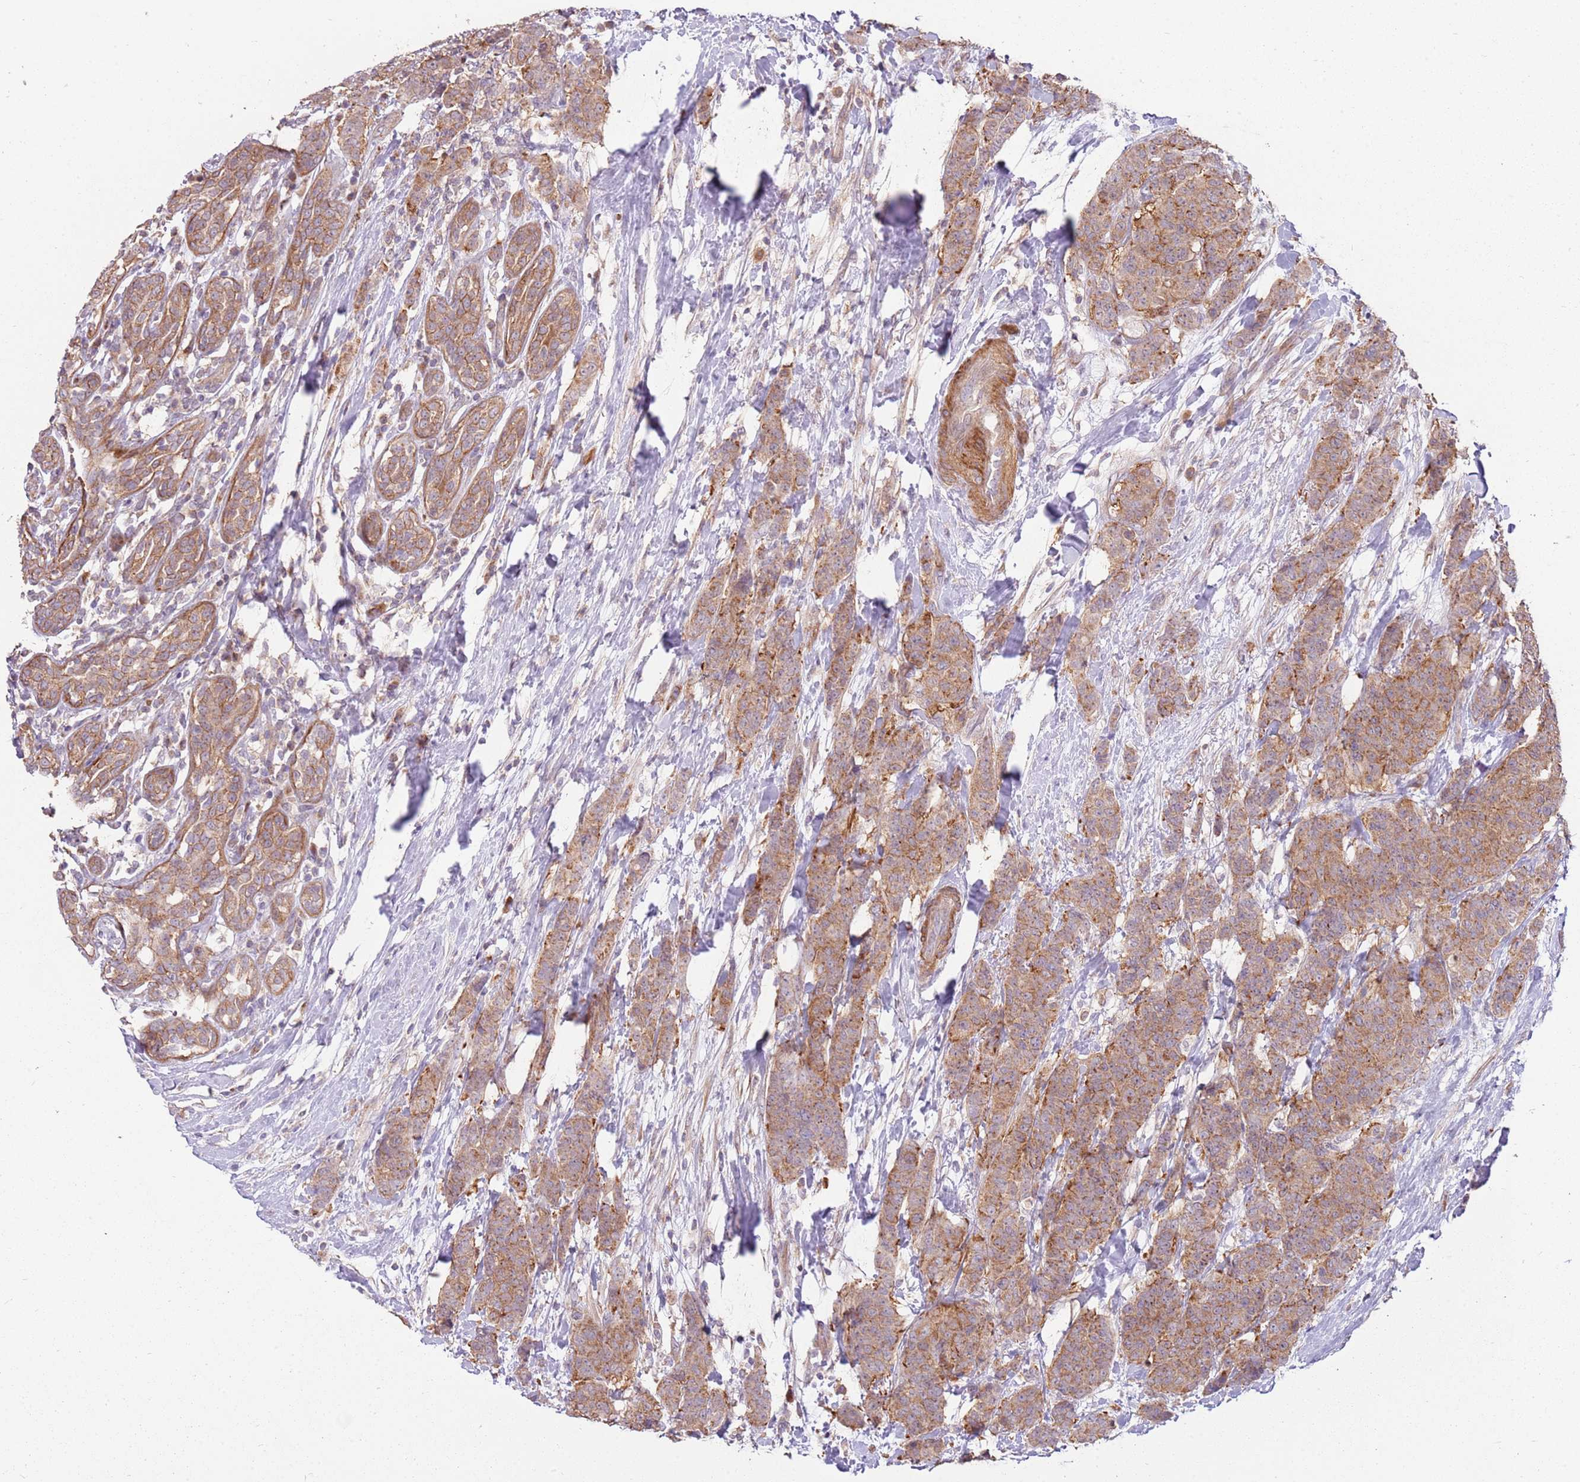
{"staining": {"intensity": "moderate", "quantity": ">75%", "location": "cytoplasmic/membranous"}, "tissue": "breast cancer", "cell_type": "Tumor cells", "image_type": "cancer", "snomed": [{"axis": "morphology", "description": "Duct carcinoma"}, {"axis": "topography", "description": "Breast"}], "caption": "High-power microscopy captured an IHC image of invasive ductal carcinoma (breast), revealing moderate cytoplasmic/membranous positivity in approximately >75% of tumor cells. The protein is shown in brown color, while the nuclei are stained blue.", "gene": "SPATA31D1", "patient": {"sex": "female", "age": 40}}